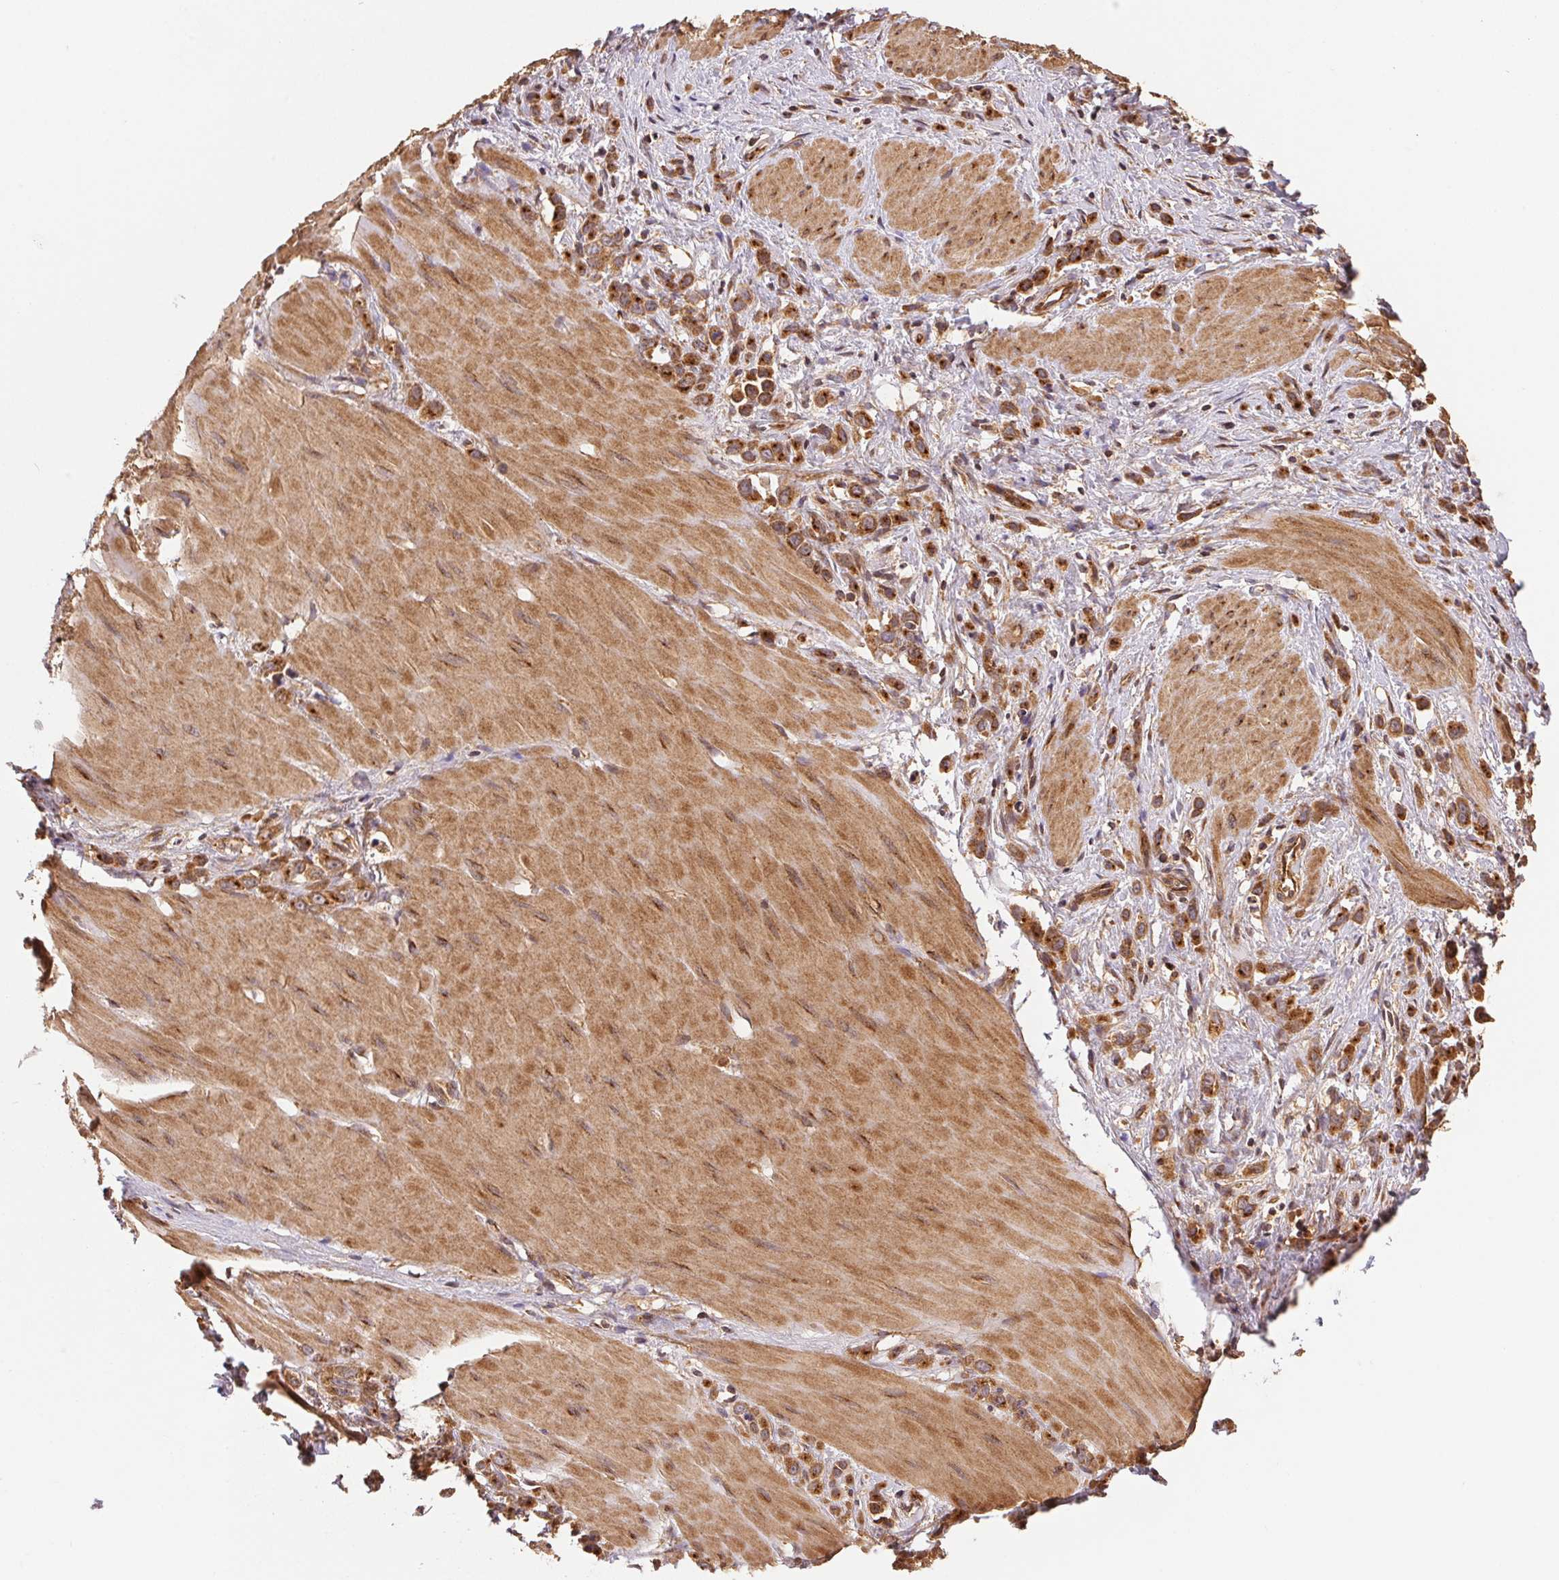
{"staining": {"intensity": "moderate", "quantity": ">75%", "location": "cytoplasmic/membranous"}, "tissue": "stomach cancer", "cell_type": "Tumor cells", "image_type": "cancer", "snomed": [{"axis": "morphology", "description": "Adenocarcinoma, NOS"}, {"axis": "topography", "description": "Stomach"}], "caption": "IHC micrograph of human stomach cancer stained for a protein (brown), which shows medium levels of moderate cytoplasmic/membranous positivity in approximately >75% of tumor cells.", "gene": "USE1", "patient": {"sex": "male", "age": 47}}